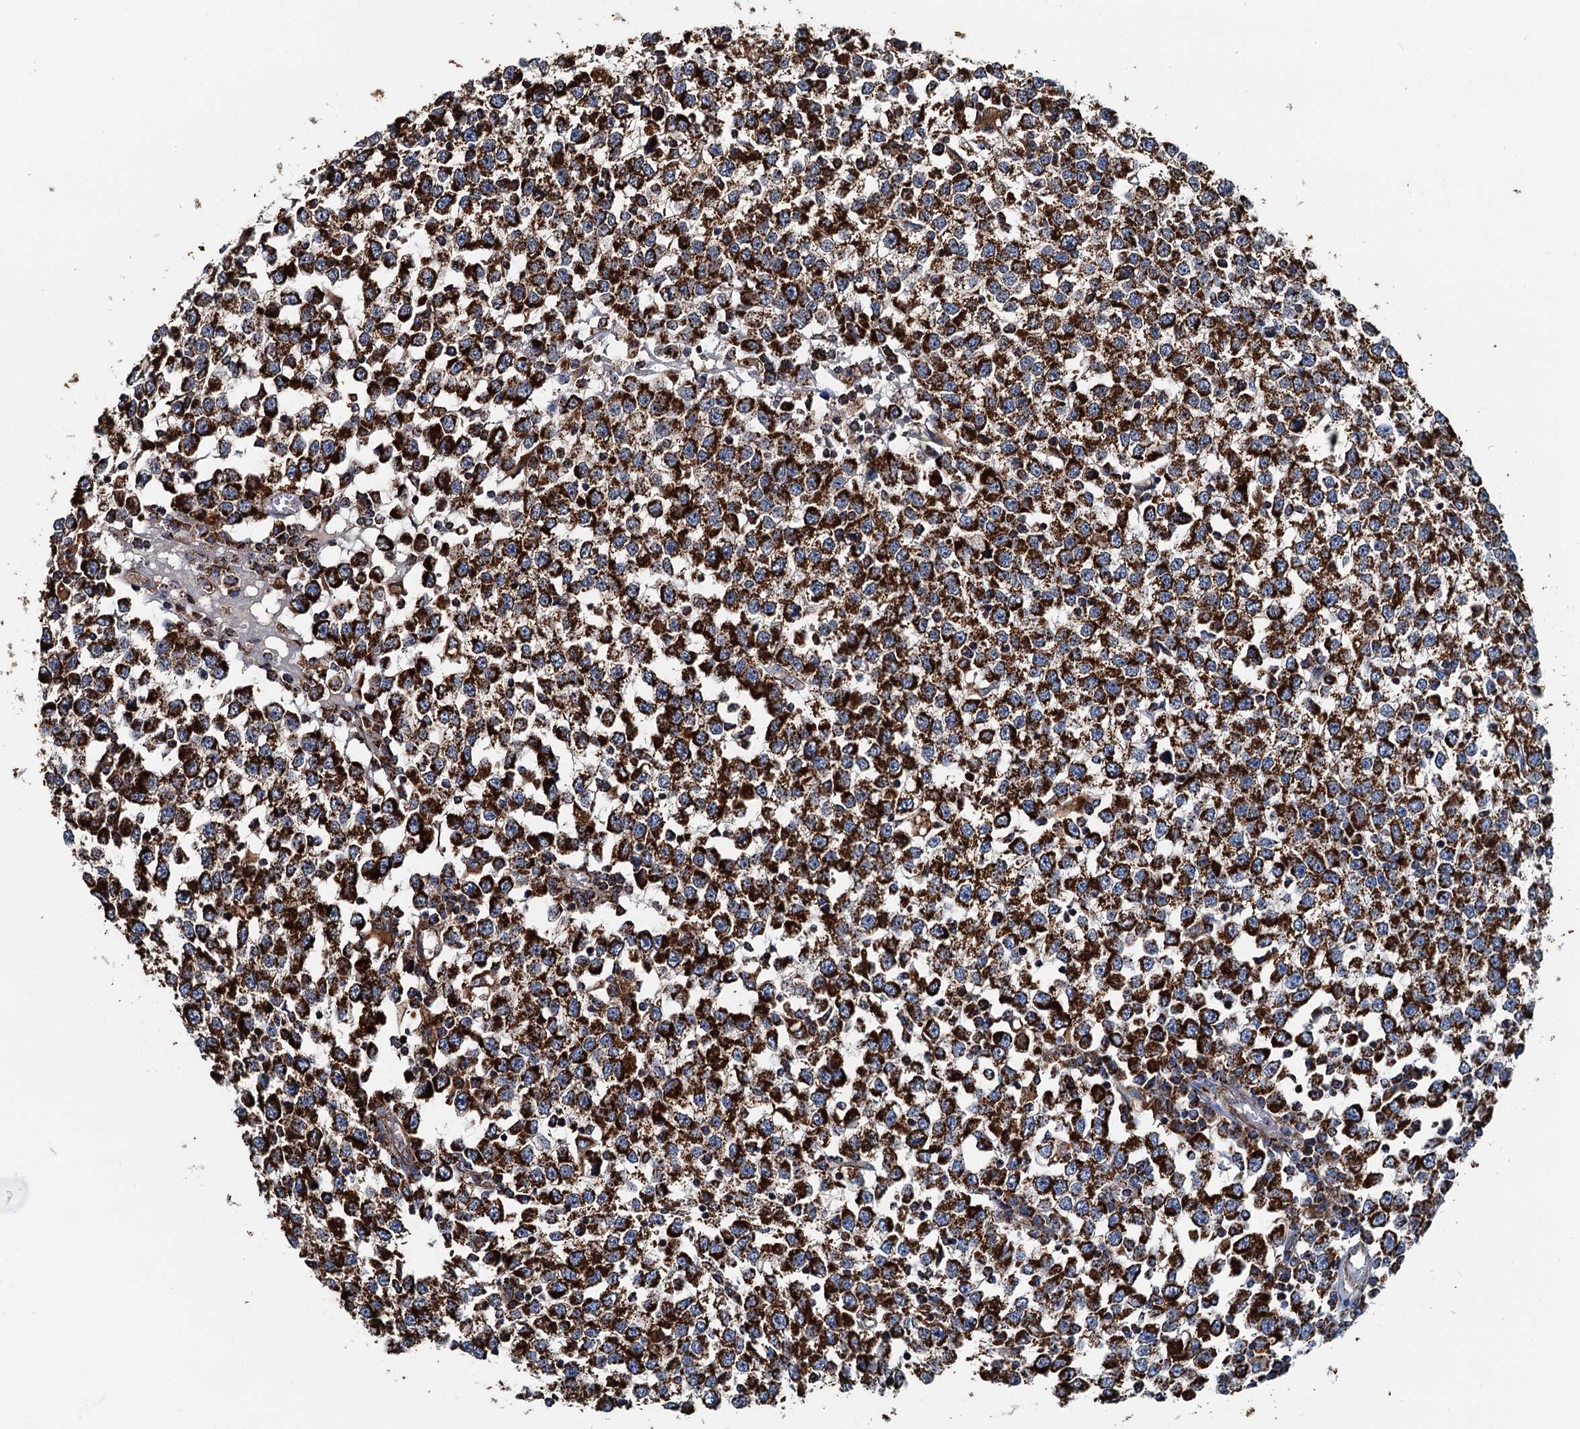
{"staining": {"intensity": "strong", "quantity": ">75%", "location": "cytoplasmic/membranous"}, "tissue": "testis cancer", "cell_type": "Tumor cells", "image_type": "cancer", "snomed": [{"axis": "morphology", "description": "Seminoma, NOS"}, {"axis": "topography", "description": "Testis"}], "caption": "Immunohistochemistry (IHC) staining of seminoma (testis), which demonstrates high levels of strong cytoplasmic/membranous staining in approximately >75% of tumor cells indicating strong cytoplasmic/membranous protein expression. The staining was performed using DAB (brown) for protein detection and nuclei were counterstained in hematoxylin (blue).", "gene": "AAGAB", "patient": {"sex": "male", "age": 65}}